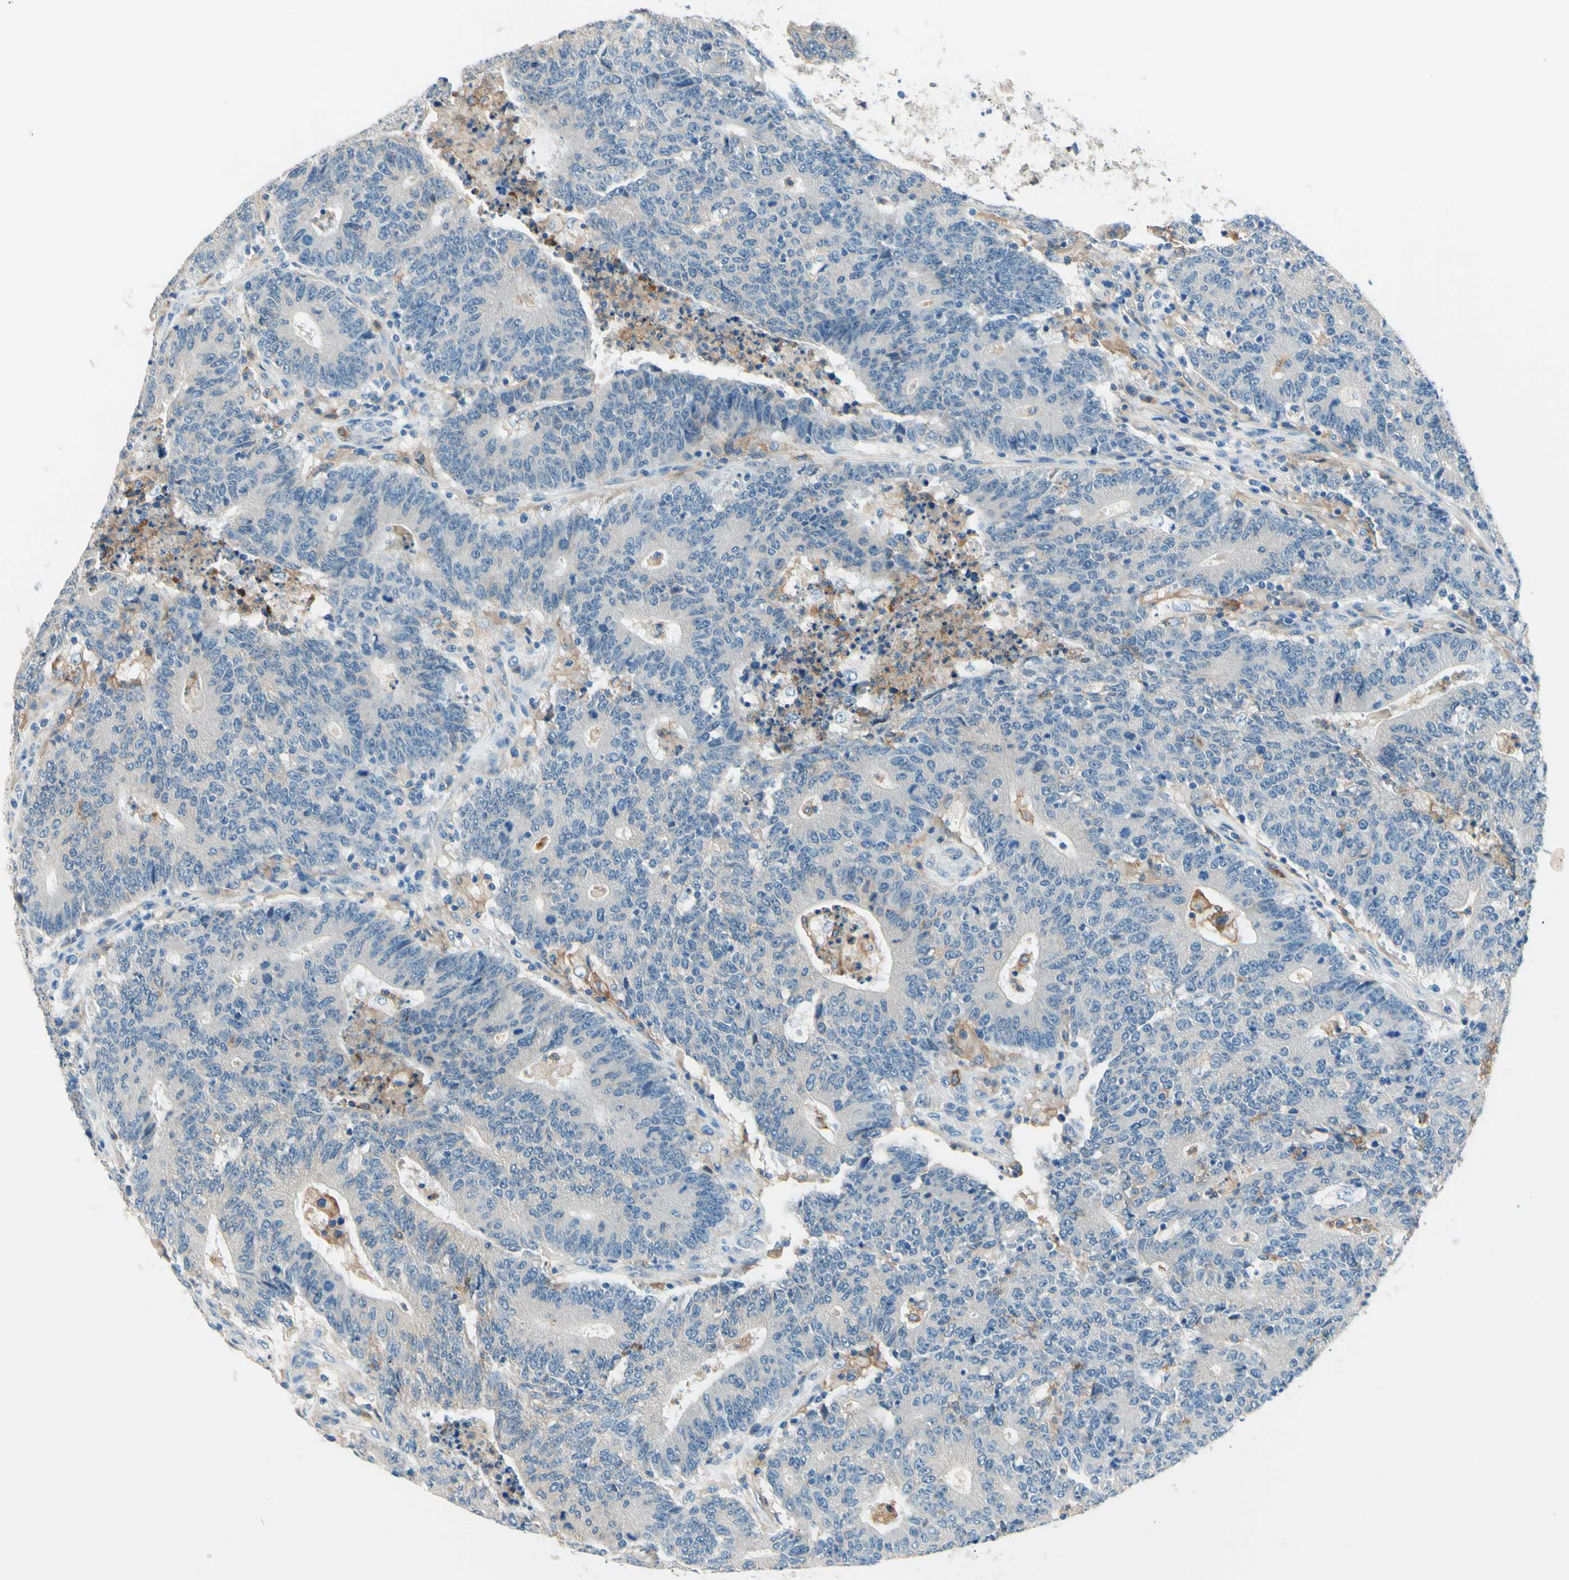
{"staining": {"intensity": "negative", "quantity": "none", "location": "none"}, "tissue": "colorectal cancer", "cell_type": "Tumor cells", "image_type": "cancer", "snomed": [{"axis": "morphology", "description": "Normal tissue, NOS"}, {"axis": "morphology", "description": "Adenocarcinoma, NOS"}, {"axis": "topography", "description": "Colon"}], "caption": "A histopathology image of human adenocarcinoma (colorectal) is negative for staining in tumor cells.", "gene": "SIGLEC9", "patient": {"sex": "female", "age": 75}}